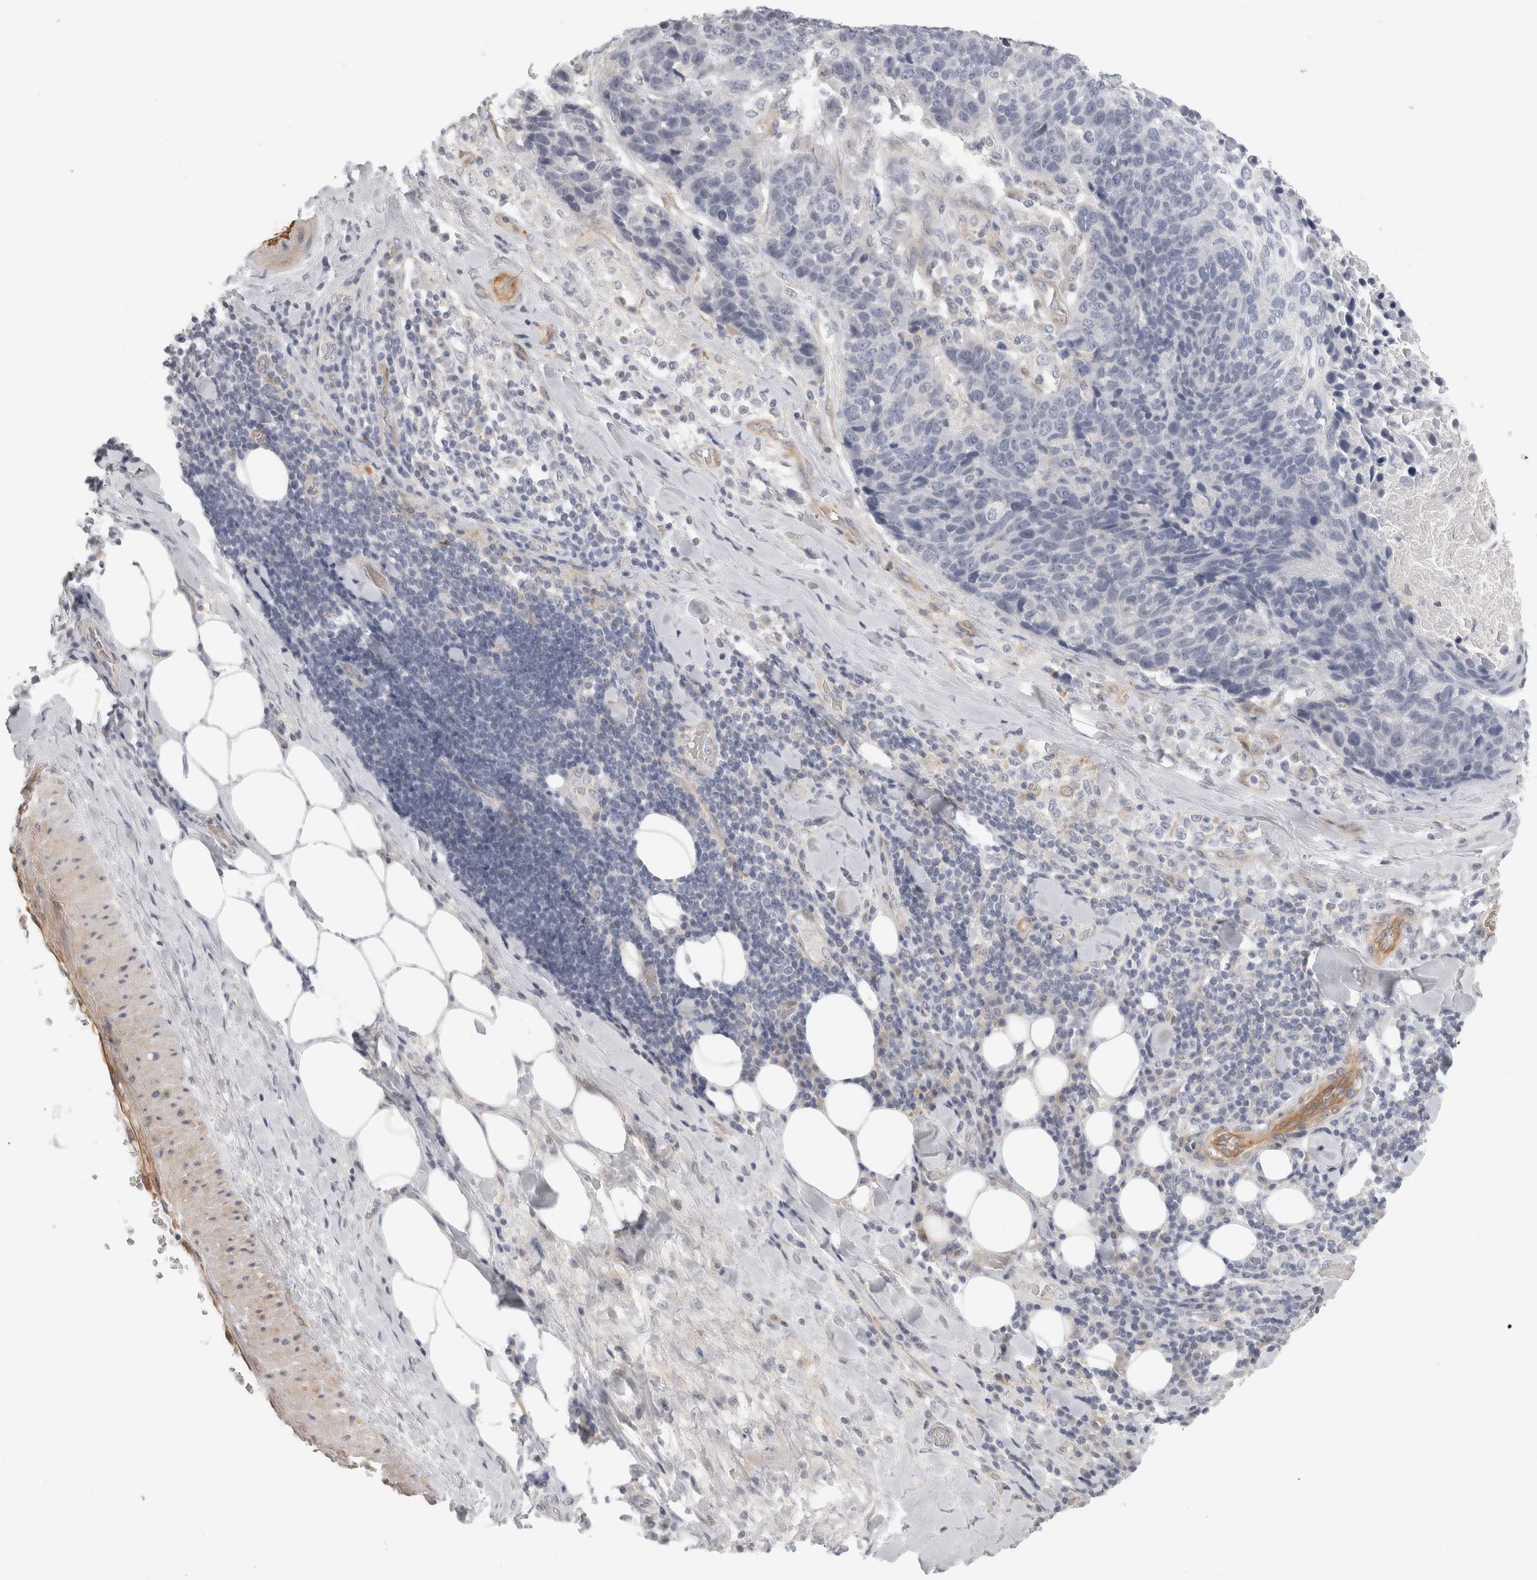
{"staining": {"intensity": "negative", "quantity": "none", "location": "none"}, "tissue": "lung cancer", "cell_type": "Tumor cells", "image_type": "cancer", "snomed": [{"axis": "morphology", "description": "Squamous cell carcinoma, NOS"}, {"axis": "topography", "description": "Lung"}], "caption": "Immunohistochemistry (IHC) histopathology image of neoplastic tissue: squamous cell carcinoma (lung) stained with DAB (3,3'-diaminobenzidine) displays no significant protein staining in tumor cells. (DAB immunohistochemistry visualized using brightfield microscopy, high magnification).", "gene": "FBLIM1", "patient": {"sex": "male", "age": 66}}